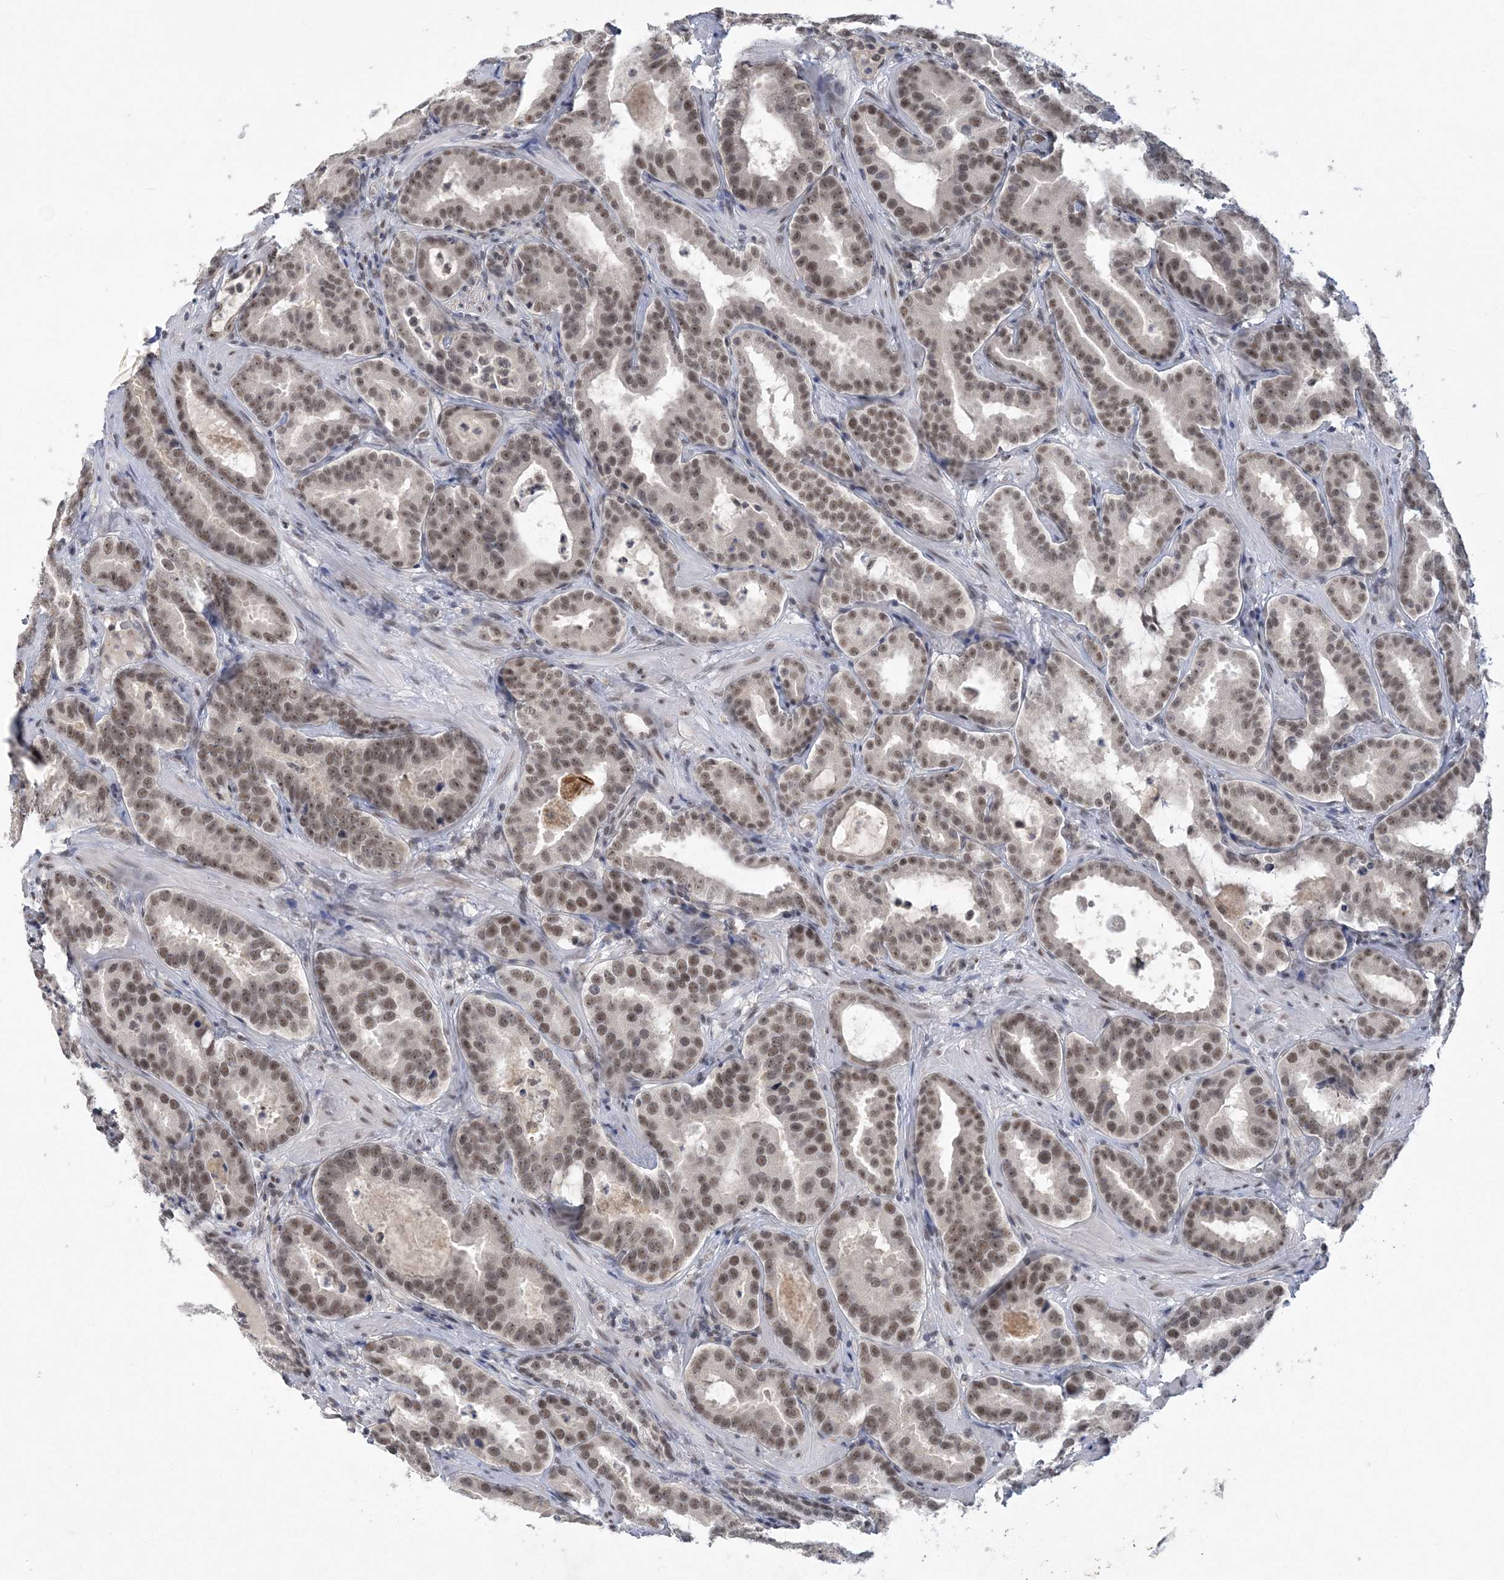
{"staining": {"intensity": "moderate", "quantity": ">75%", "location": "nuclear"}, "tissue": "prostate cancer", "cell_type": "Tumor cells", "image_type": "cancer", "snomed": [{"axis": "morphology", "description": "Adenocarcinoma, Low grade"}, {"axis": "topography", "description": "Prostate"}], "caption": "This photomicrograph exhibits prostate cancer (low-grade adenocarcinoma) stained with immunohistochemistry (IHC) to label a protein in brown. The nuclear of tumor cells show moderate positivity for the protein. Nuclei are counter-stained blue.", "gene": "KMT2D", "patient": {"sex": "male", "age": 59}}